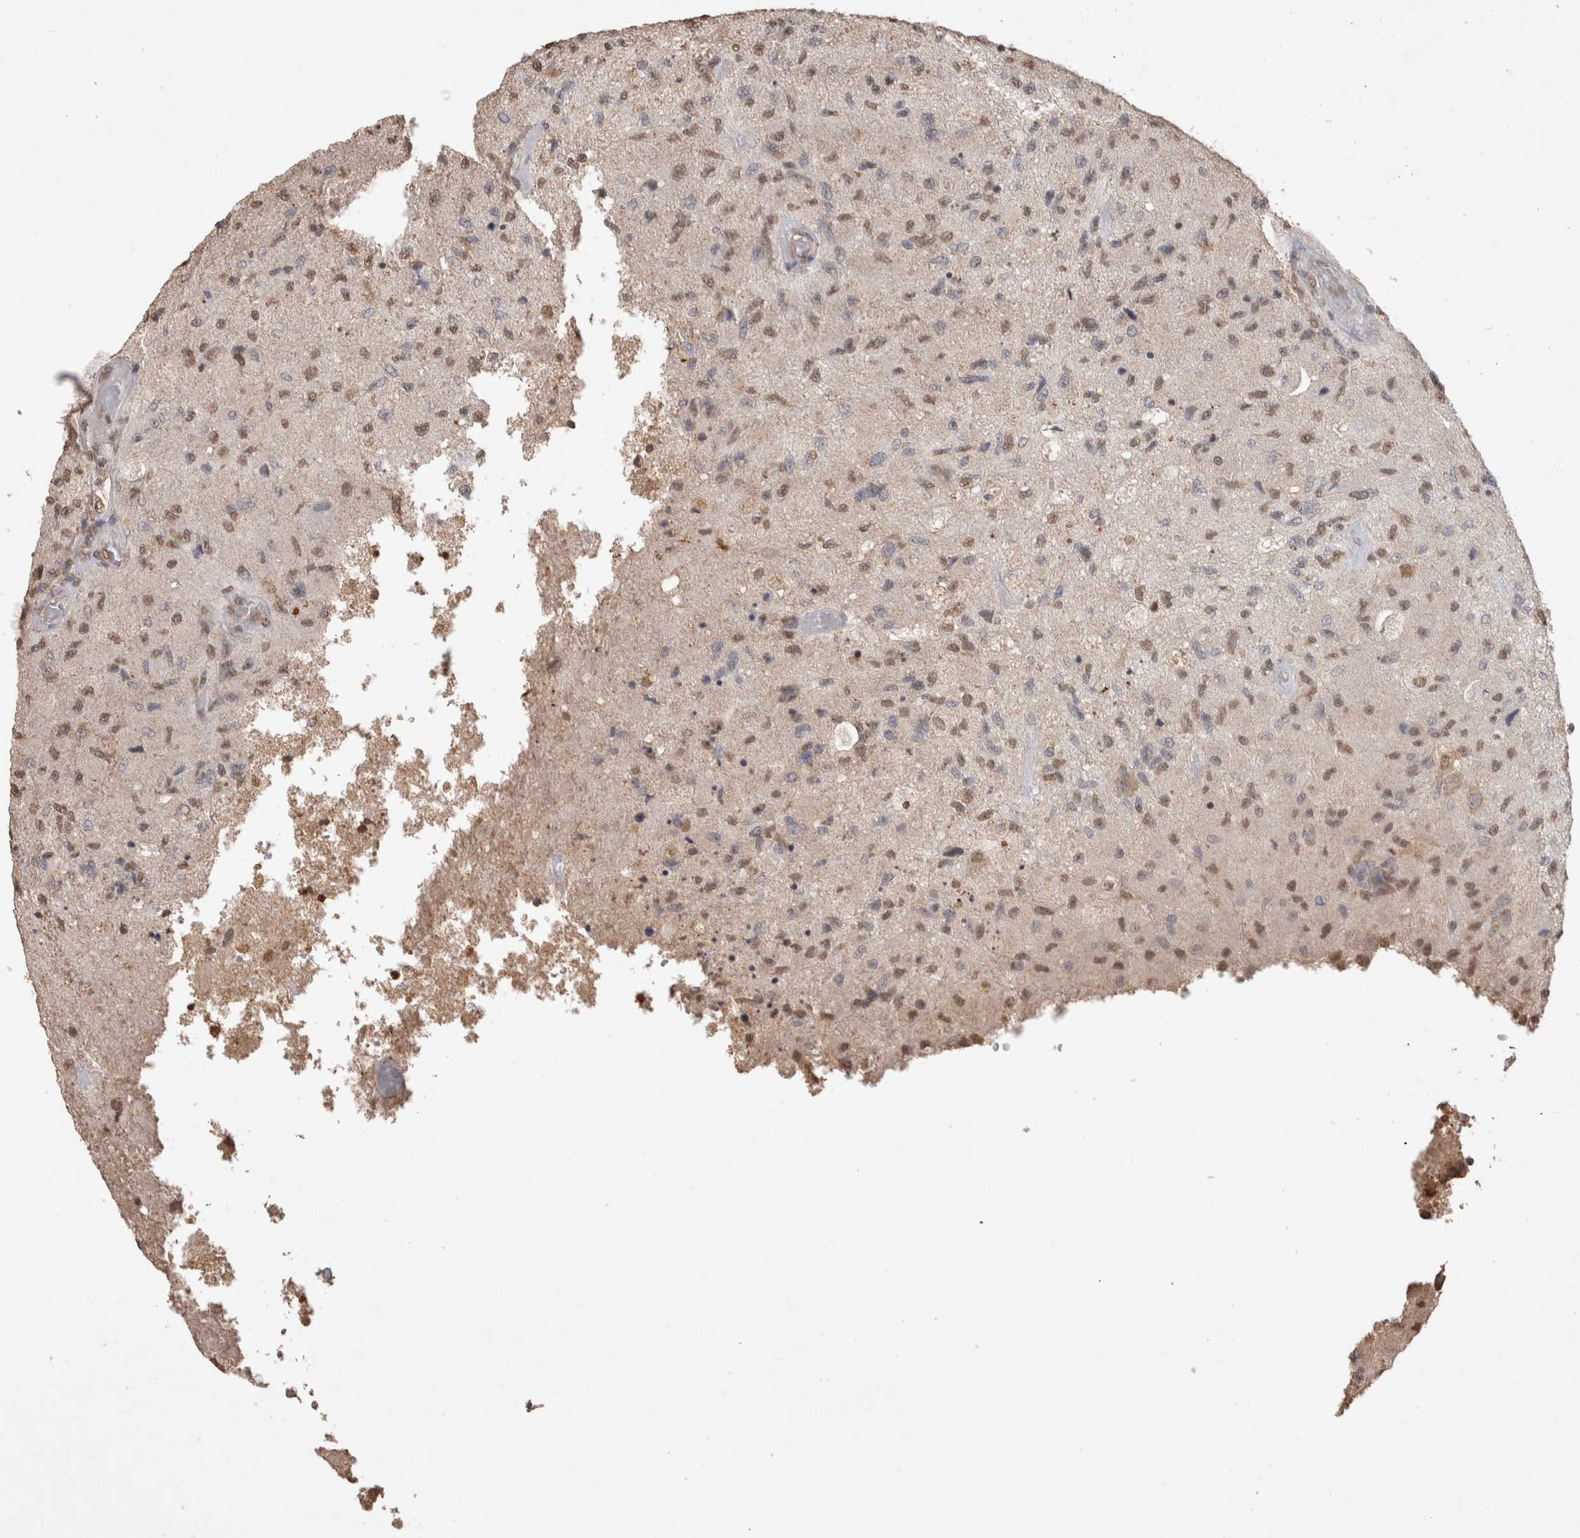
{"staining": {"intensity": "moderate", "quantity": "25%-75%", "location": "nuclear"}, "tissue": "glioma", "cell_type": "Tumor cells", "image_type": "cancer", "snomed": [{"axis": "morphology", "description": "Normal tissue, NOS"}, {"axis": "morphology", "description": "Glioma, malignant, High grade"}, {"axis": "topography", "description": "Cerebral cortex"}], "caption": "Immunohistochemical staining of human malignant glioma (high-grade) exhibits medium levels of moderate nuclear protein expression in approximately 25%-75% of tumor cells. The protein is stained brown, and the nuclei are stained in blue (DAB (3,3'-diaminobenzidine) IHC with brightfield microscopy, high magnification).", "gene": "MLX", "patient": {"sex": "male", "age": 77}}